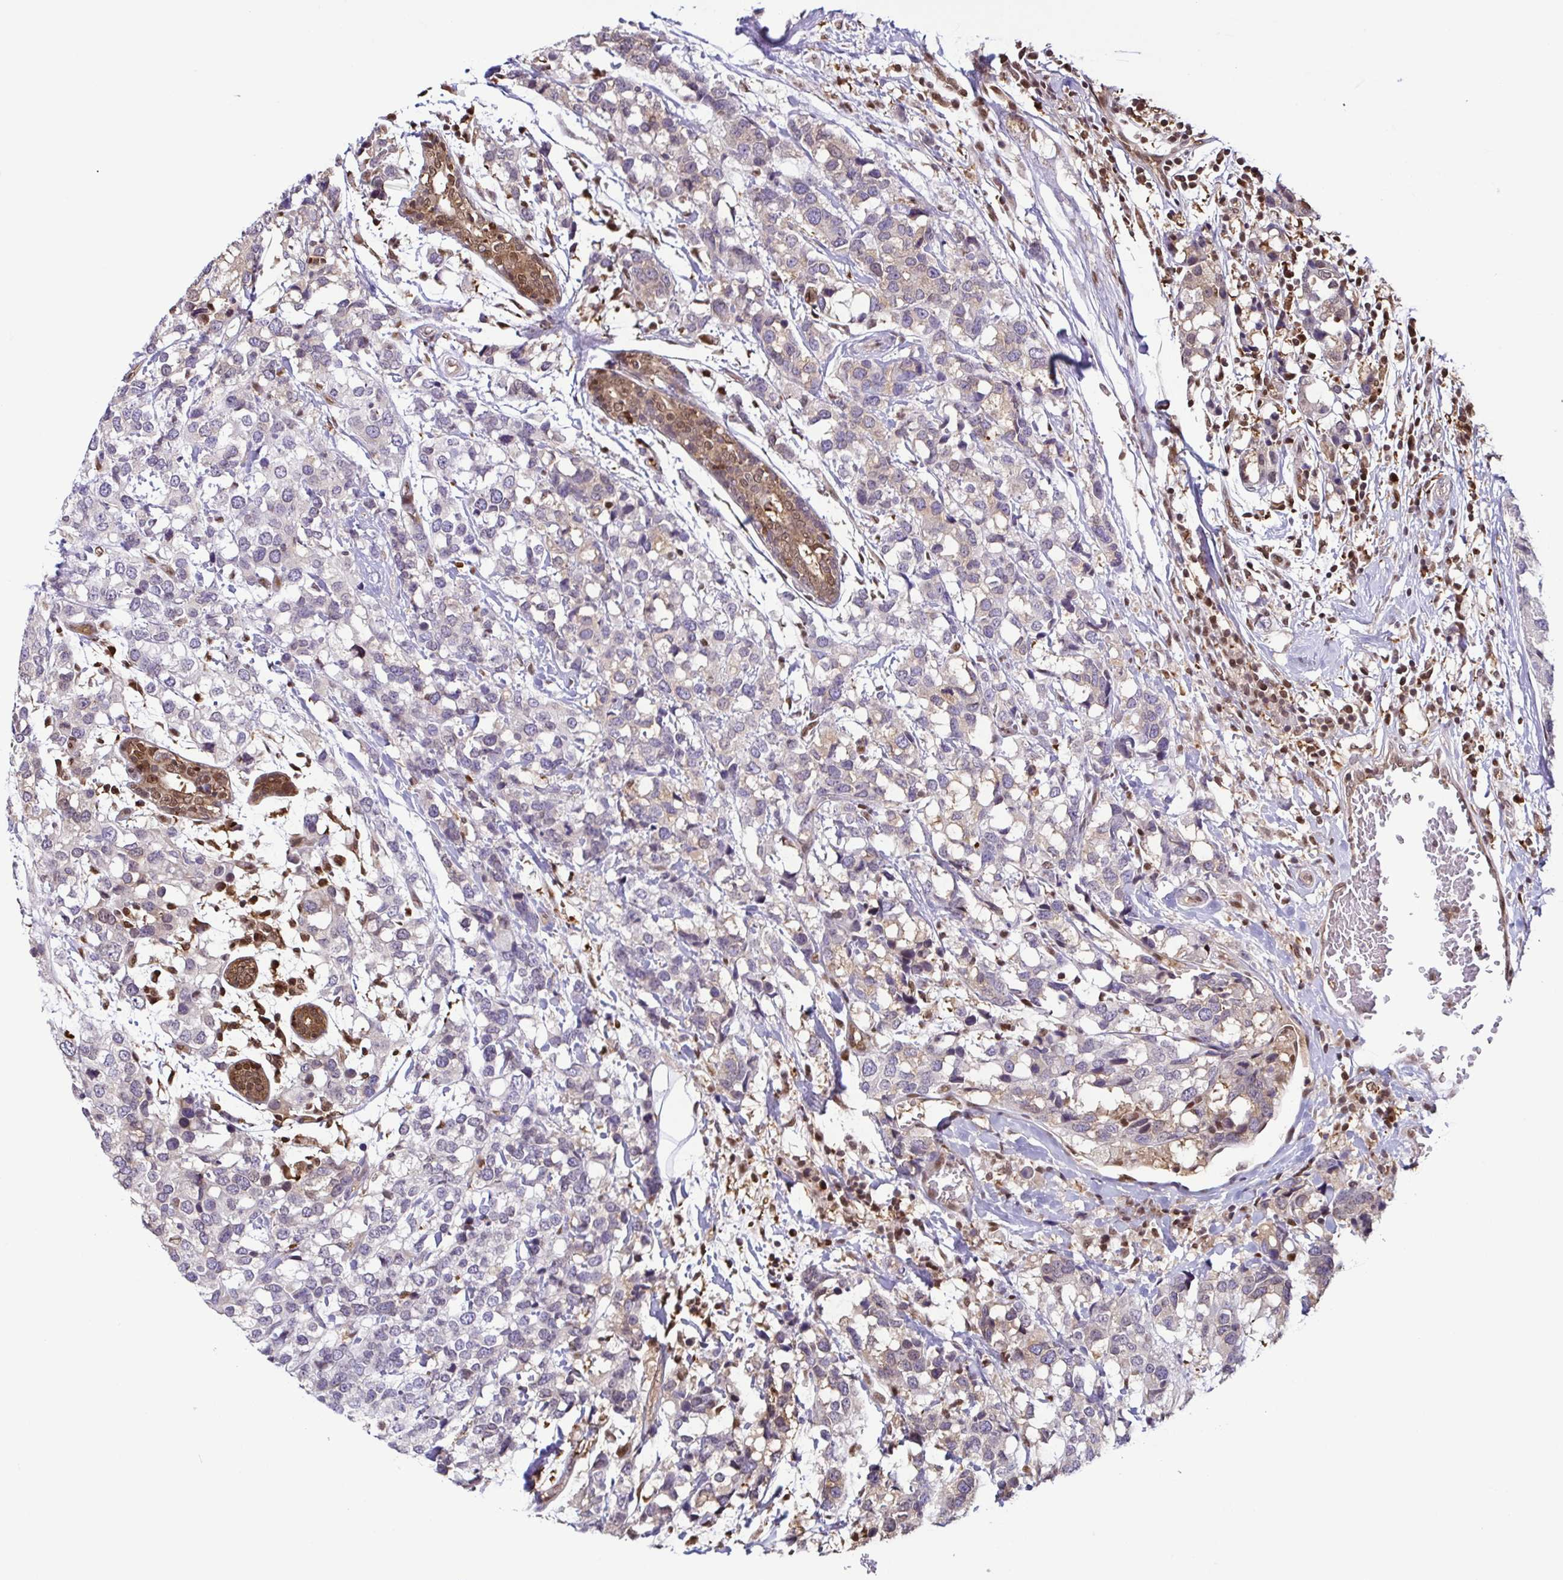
{"staining": {"intensity": "weak", "quantity": "<25%", "location": "cytoplasmic/membranous"}, "tissue": "breast cancer", "cell_type": "Tumor cells", "image_type": "cancer", "snomed": [{"axis": "morphology", "description": "Lobular carcinoma"}, {"axis": "topography", "description": "Breast"}], "caption": "There is no significant staining in tumor cells of breast cancer.", "gene": "PSMB9", "patient": {"sex": "female", "age": 59}}